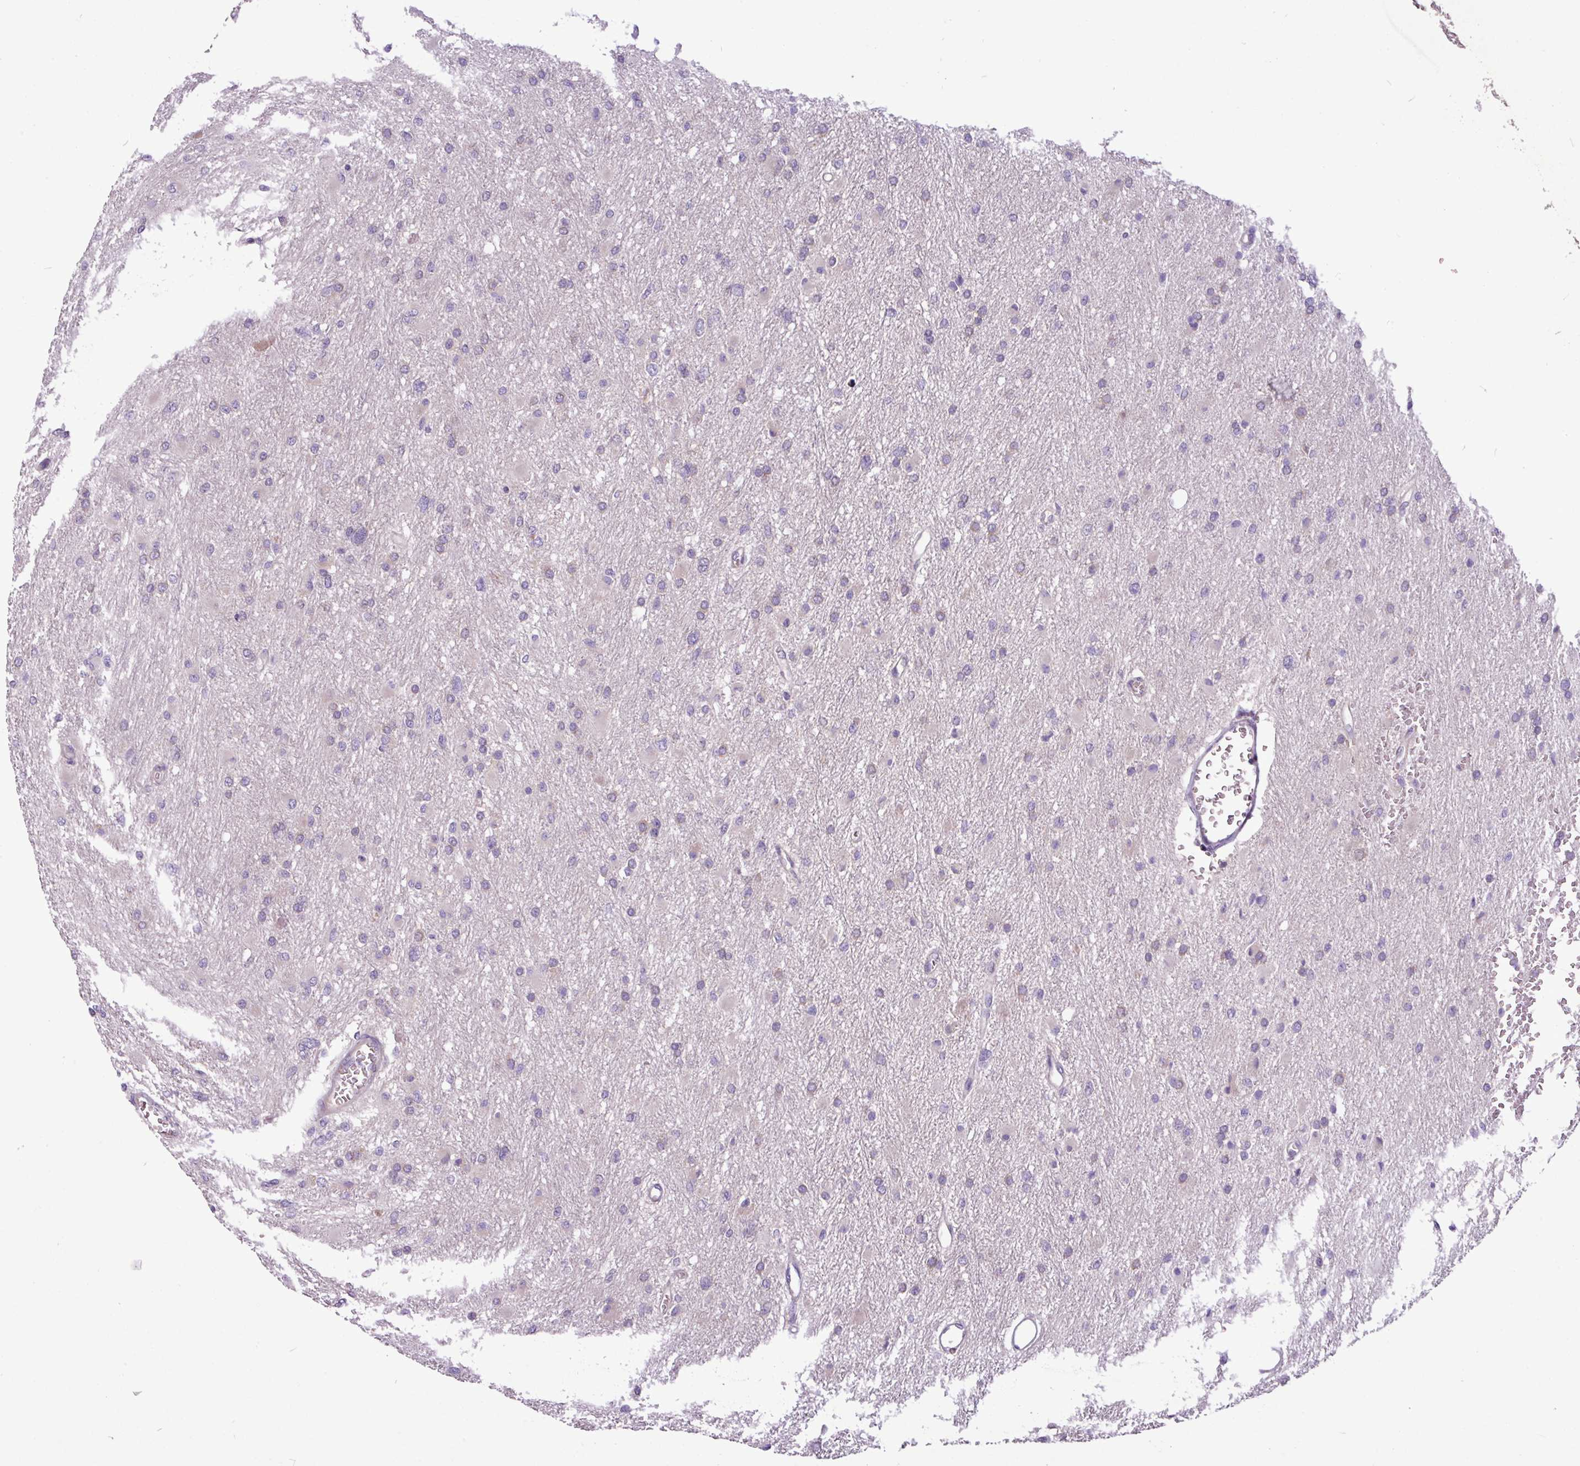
{"staining": {"intensity": "negative", "quantity": "none", "location": "none"}, "tissue": "glioma", "cell_type": "Tumor cells", "image_type": "cancer", "snomed": [{"axis": "morphology", "description": "Glioma, malignant, High grade"}, {"axis": "topography", "description": "Cerebral cortex"}], "caption": "Glioma was stained to show a protein in brown. There is no significant expression in tumor cells.", "gene": "MROH2A", "patient": {"sex": "female", "age": 36}}